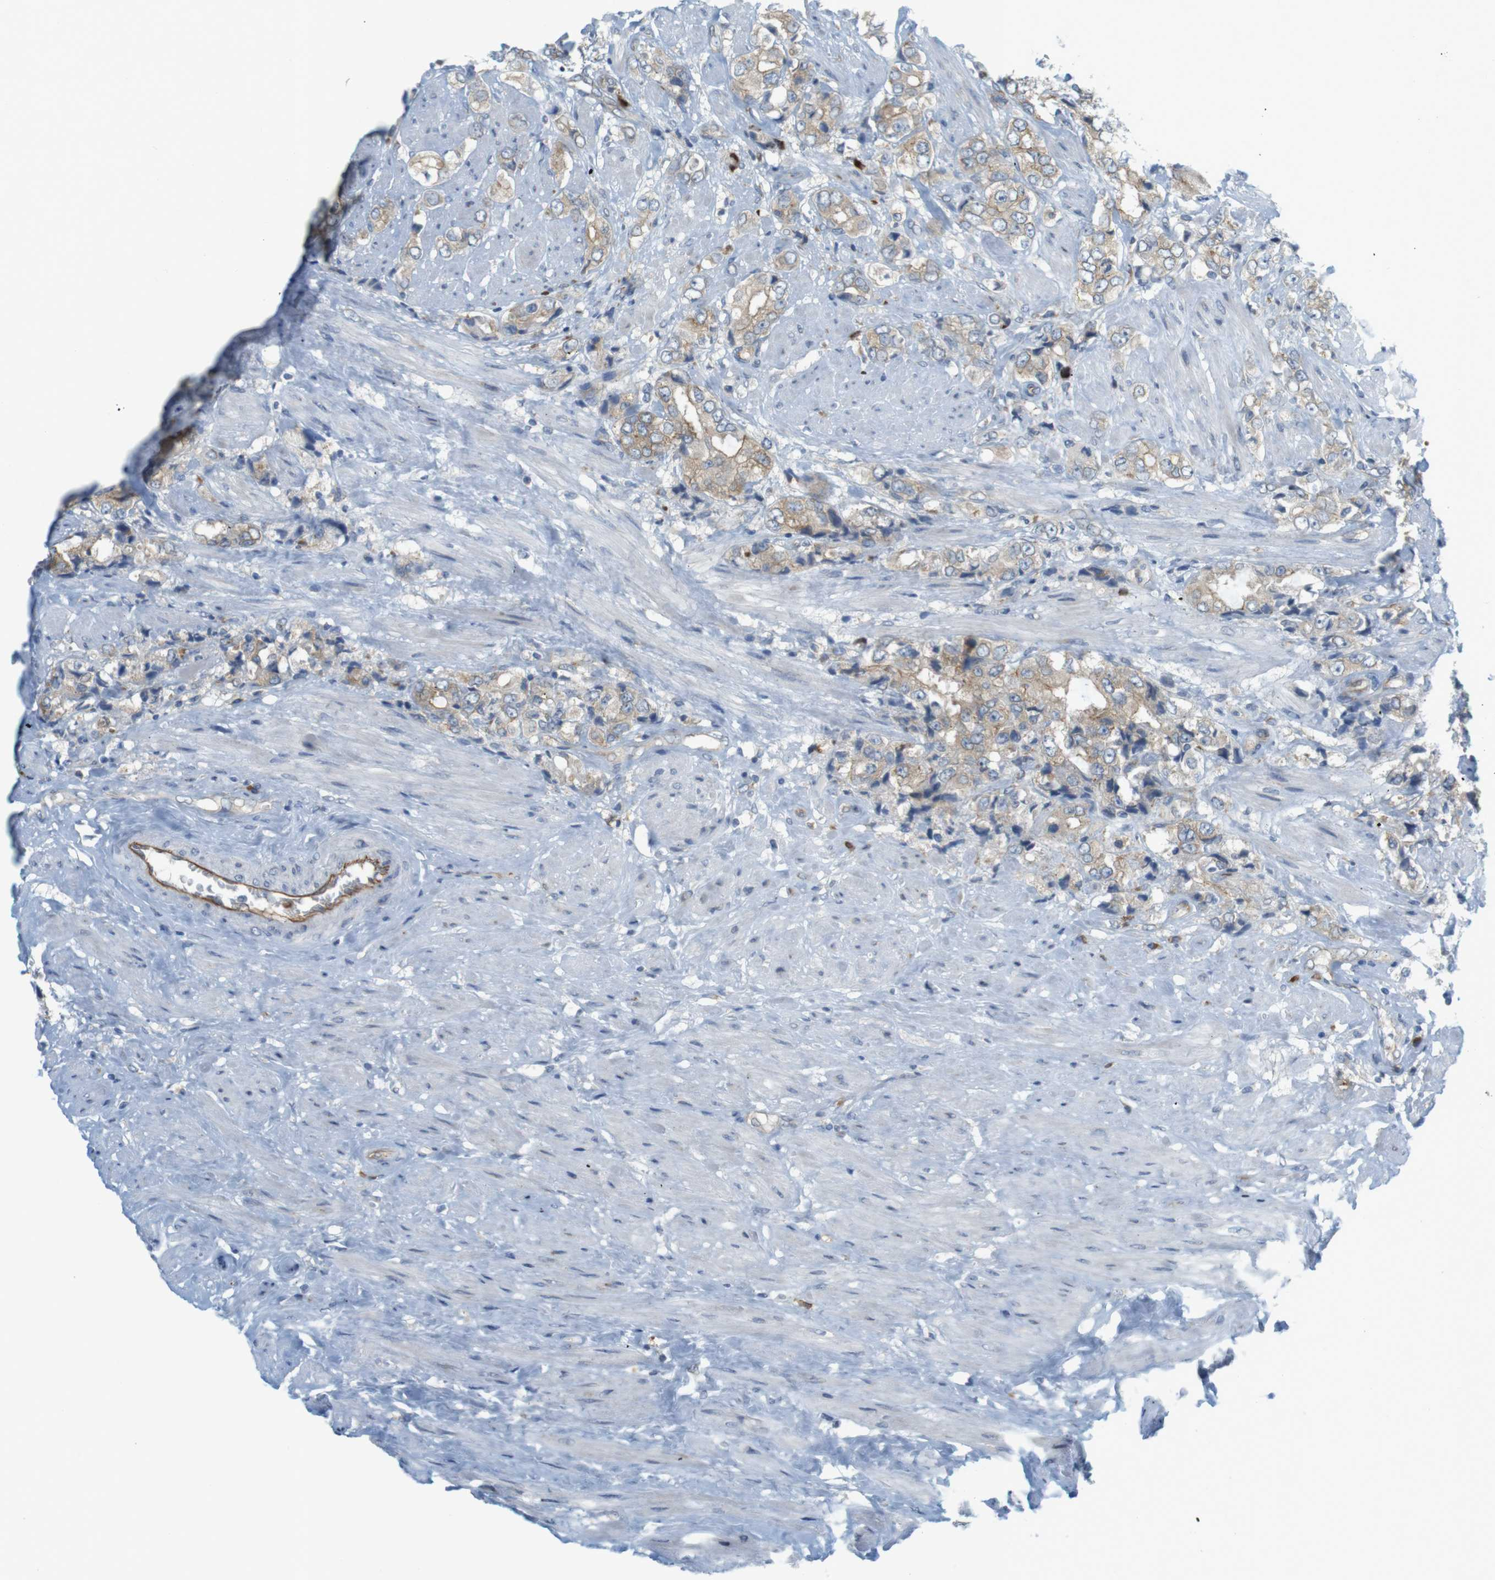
{"staining": {"intensity": "moderate", "quantity": ">75%", "location": "cytoplasmic/membranous"}, "tissue": "prostate cancer", "cell_type": "Tumor cells", "image_type": "cancer", "snomed": [{"axis": "morphology", "description": "Adenocarcinoma, High grade"}, {"axis": "topography", "description": "Prostate"}], "caption": "IHC image of prostate high-grade adenocarcinoma stained for a protein (brown), which displays medium levels of moderate cytoplasmic/membranous expression in approximately >75% of tumor cells.", "gene": "GJC3", "patient": {"sex": "male", "age": 61}}